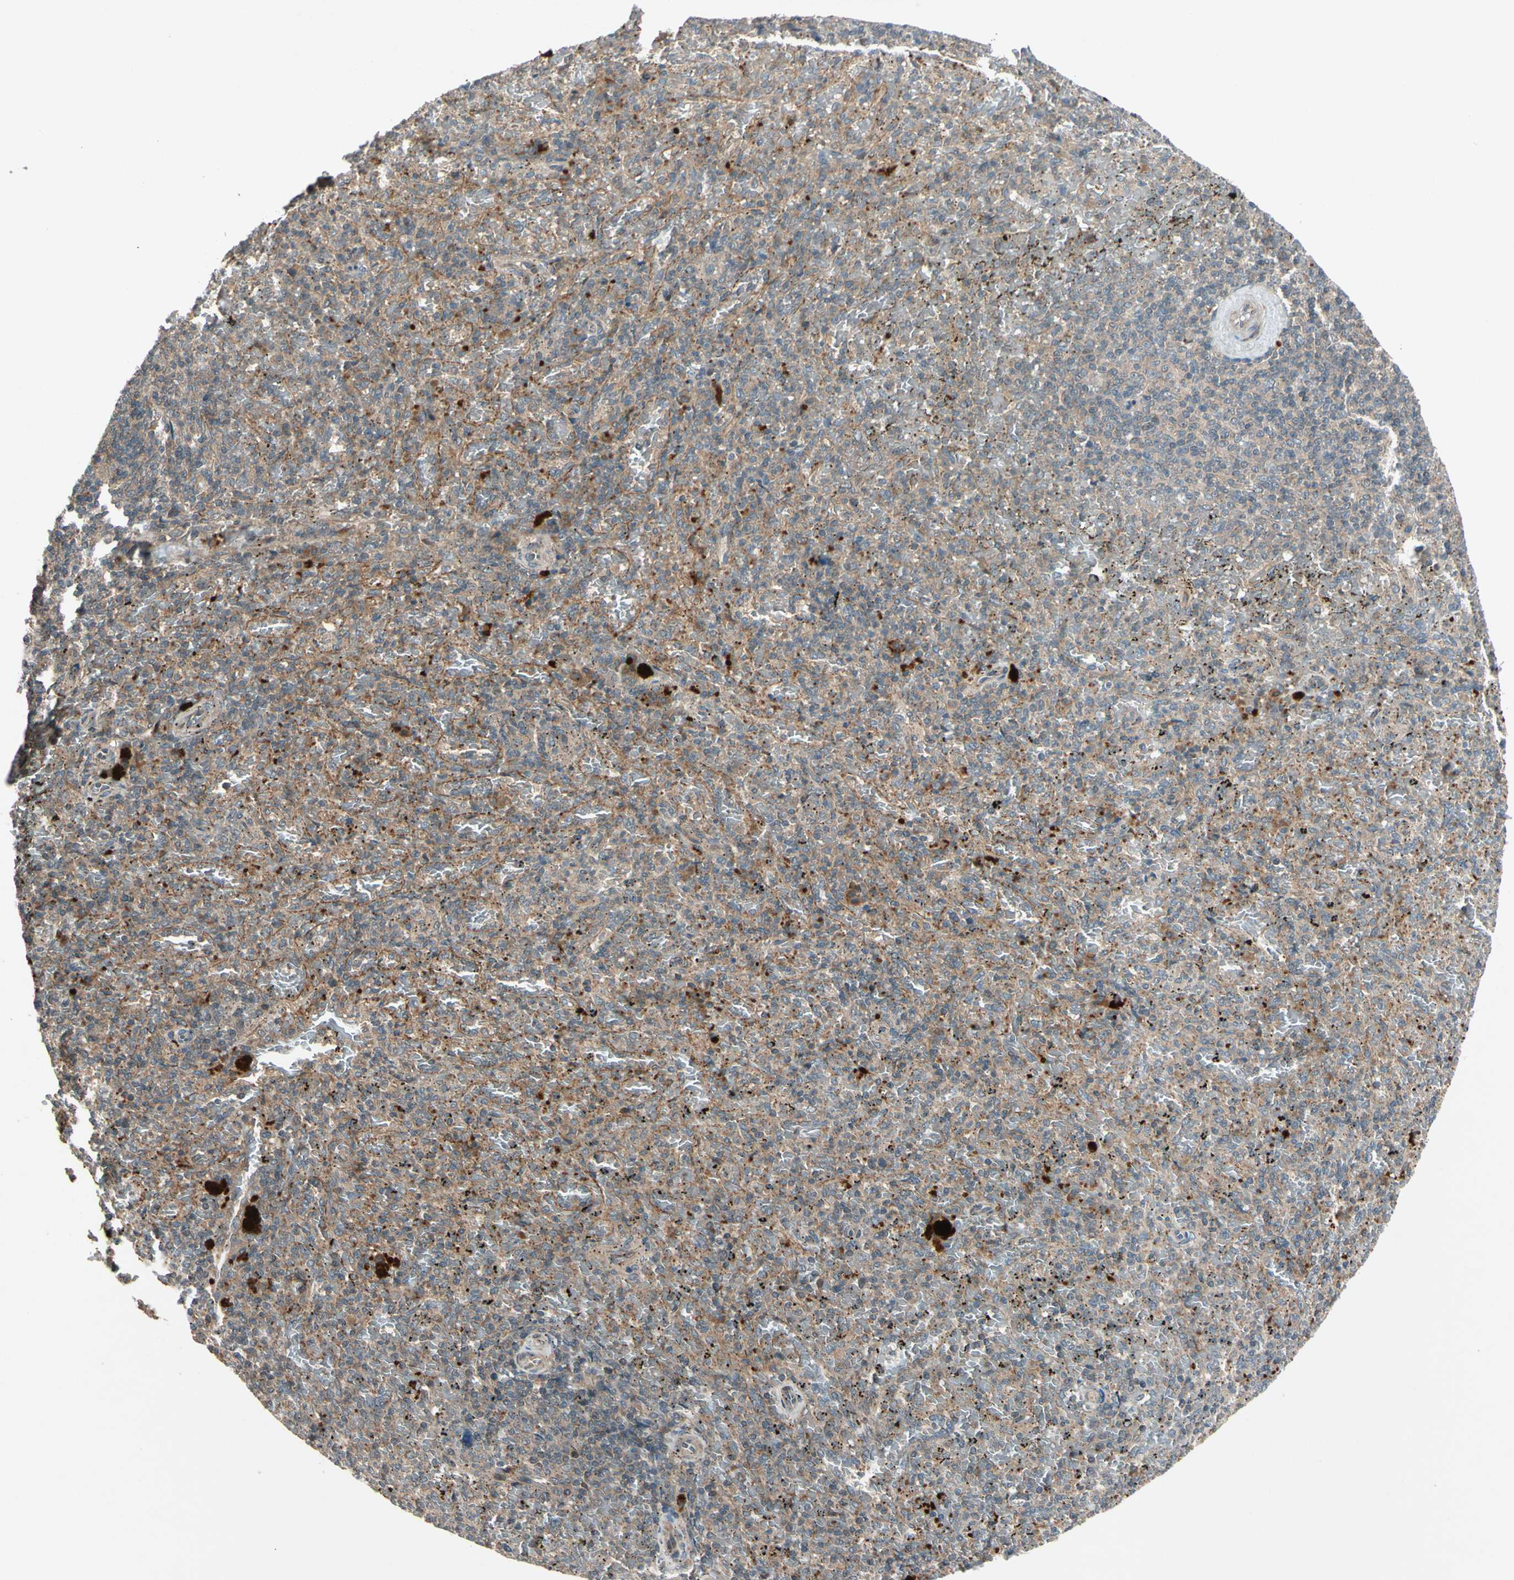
{"staining": {"intensity": "weak", "quantity": ">75%", "location": "cytoplasmic/membranous"}, "tissue": "spleen", "cell_type": "Cells in red pulp", "image_type": "normal", "snomed": [{"axis": "morphology", "description": "Normal tissue, NOS"}, {"axis": "topography", "description": "Spleen"}], "caption": "The image exhibits immunohistochemical staining of normal spleen. There is weak cytoplasmic/membranous positivity is present in about >75% of cells in red pulp. Immunohistochemistry stains the protein in brown and the nuclei are stained blue.", "gene": "ACVR1C", "patient": {"sex": "female", "age": 43}}